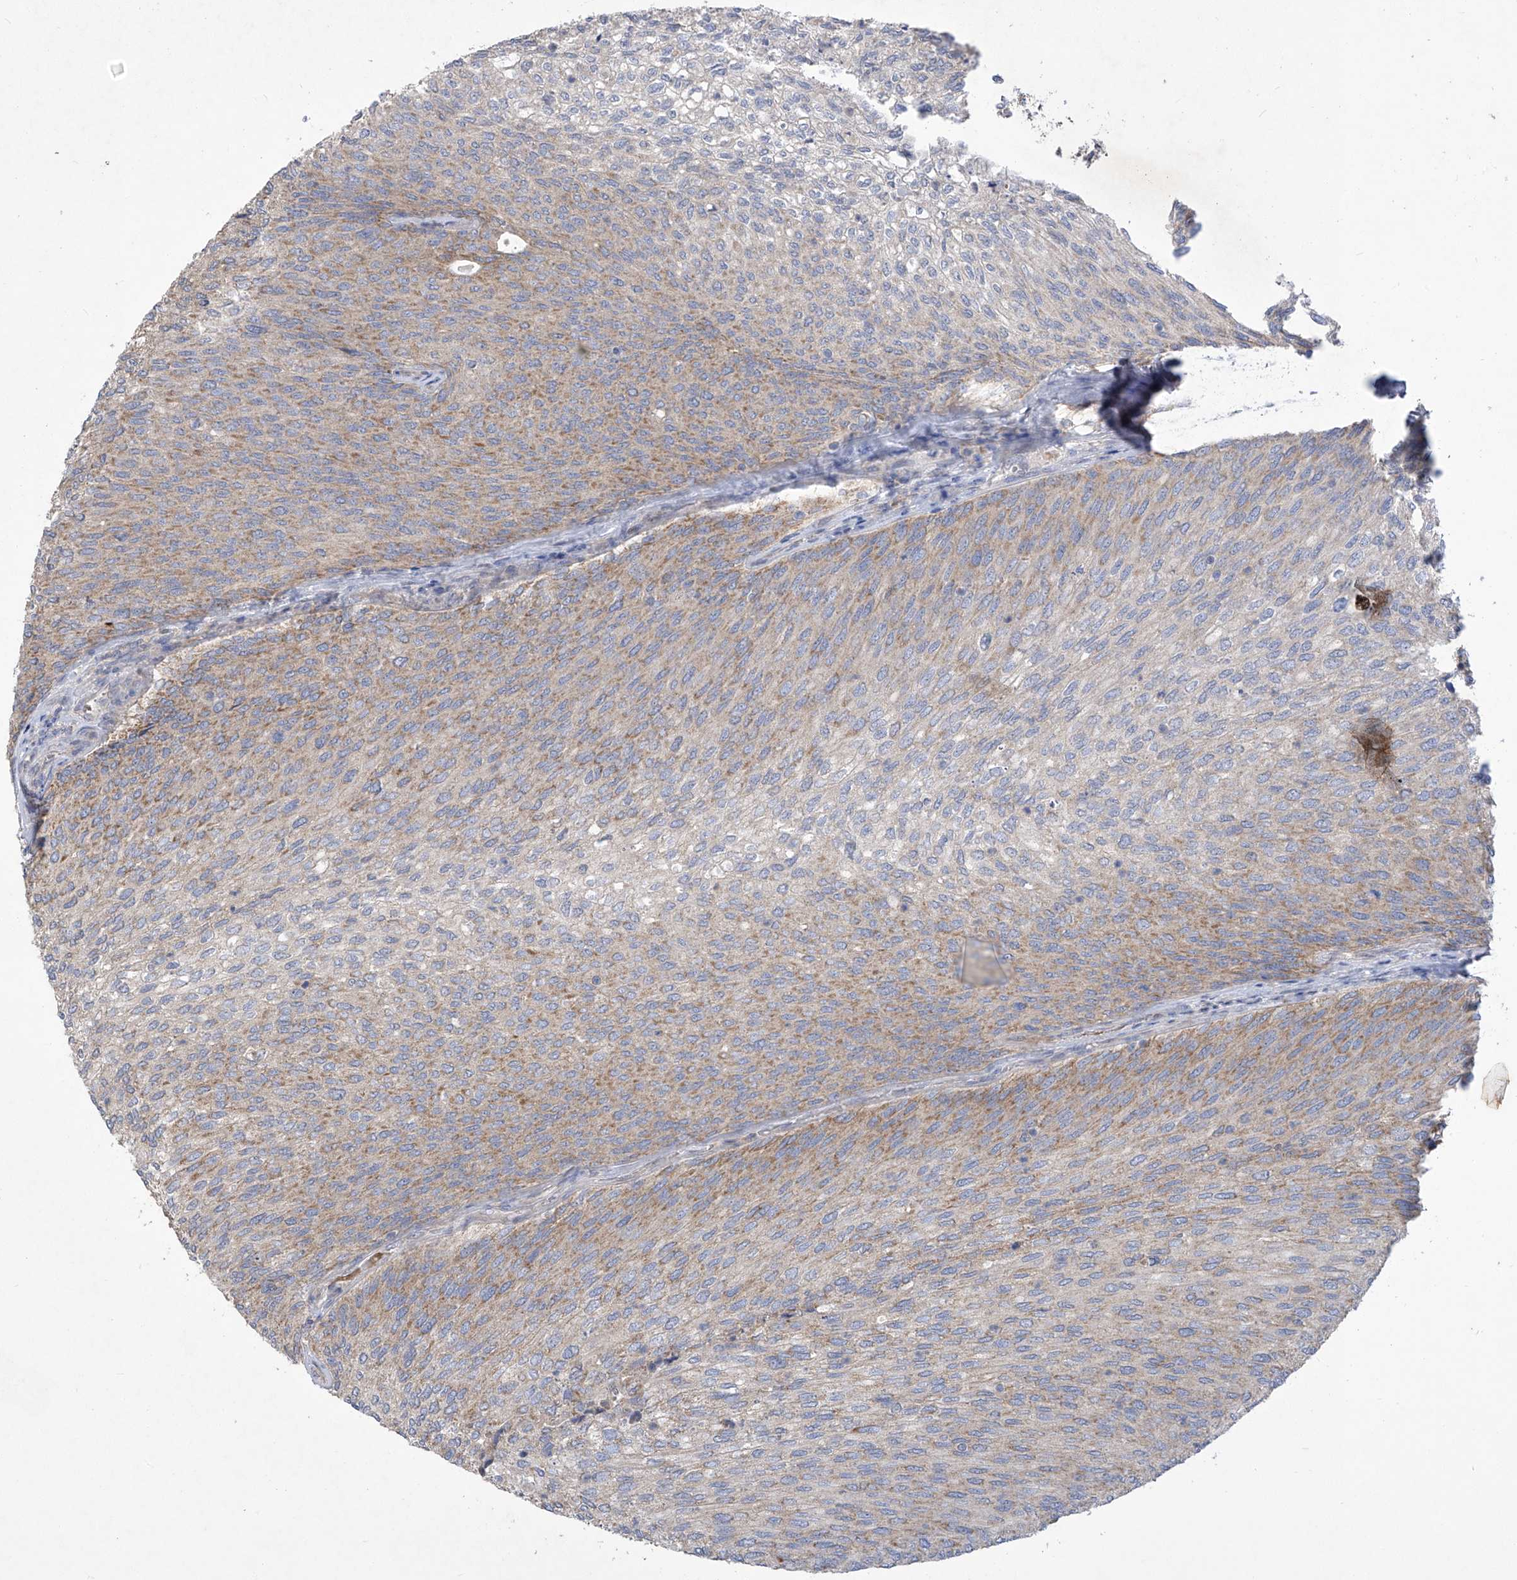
{"staining": {"intensity": "moderate", "quantity": "25%-75%", "location": "cytoplasmic/membranous"}, "tissue": "urothelial cancer", "cell_type": "Tumor cells", "image_type": "cancer", "snomed": [{"axis": "morphology", "description": "Urothelial carcinoma, Low grade"}, {"axis": "topography", "description": "Urinary bladder"}], "caption": "Urothelial carcinoma (low-grade) tissue demonstrates moderate cytoplasmic/membranous staining in about 25%-75% of tumor cells, visualized by immunohistochemistry.", "gene": "COQ3", "patient": {"sex": "female", "age": 79}}